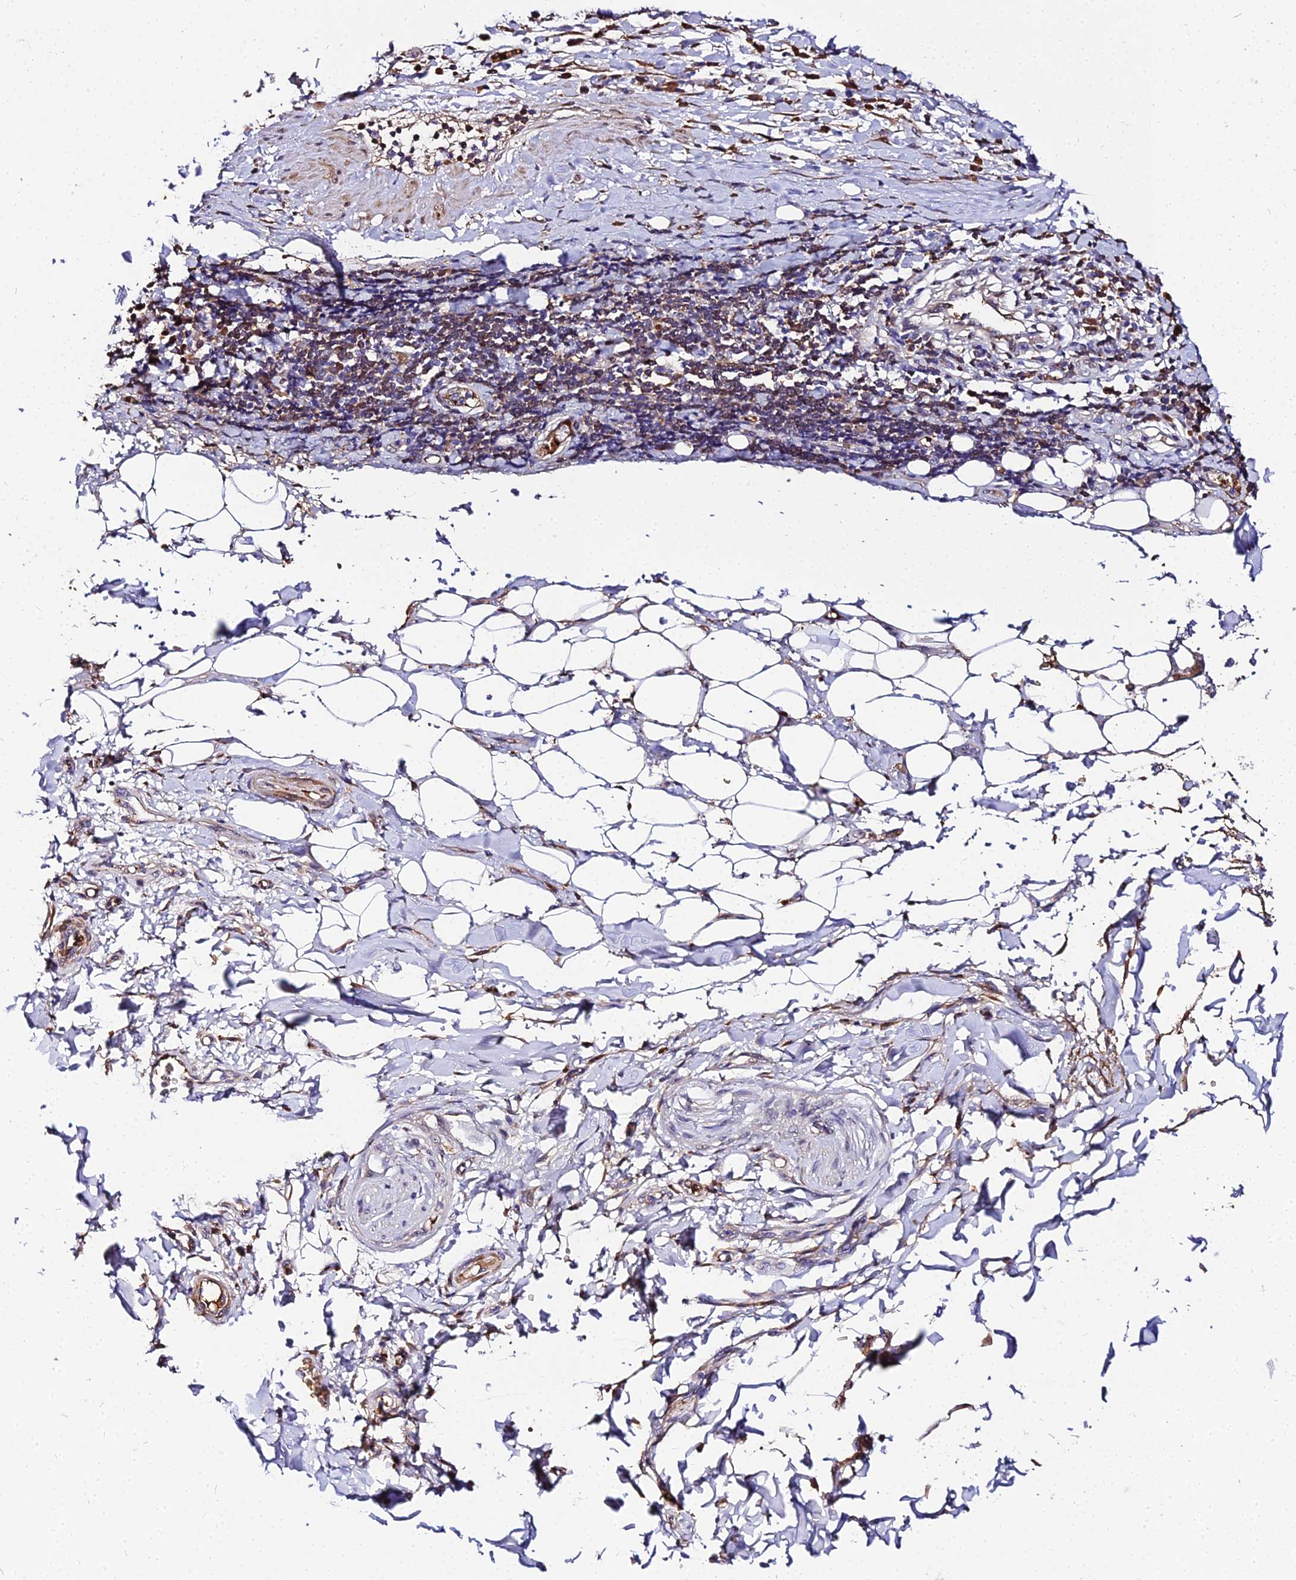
{"staining": {"intensity": "moderate", "quantity": ">75%", "location": "cytoplasmic/membranous"}, "tissue": "adipose tissue", "cell_type": "Adipocytes", "image_type": "normal", "snomed": [{"axis": "morphology", "description": "Normal tissue, NOS"}, {"axis": "morphology", "description": "Adenocarcinoma, NOS"}, {"axis": "topography", "description": "Esophagus"}], "caption": "Immunohistochemistry (IHC) (DAB (3,3'-diaminobenzidine)) staining of benign human adipose tissue reveals moderate cytoplasmic/membranous protein staining in about >75% of adipocytes. The protein is stained brown, and the nuclei are stained in blue (DAB IHC with brightfield microscopy, high magnification).", "gene": "BCL9", "patient": {"sex": "male", "age": 62}}